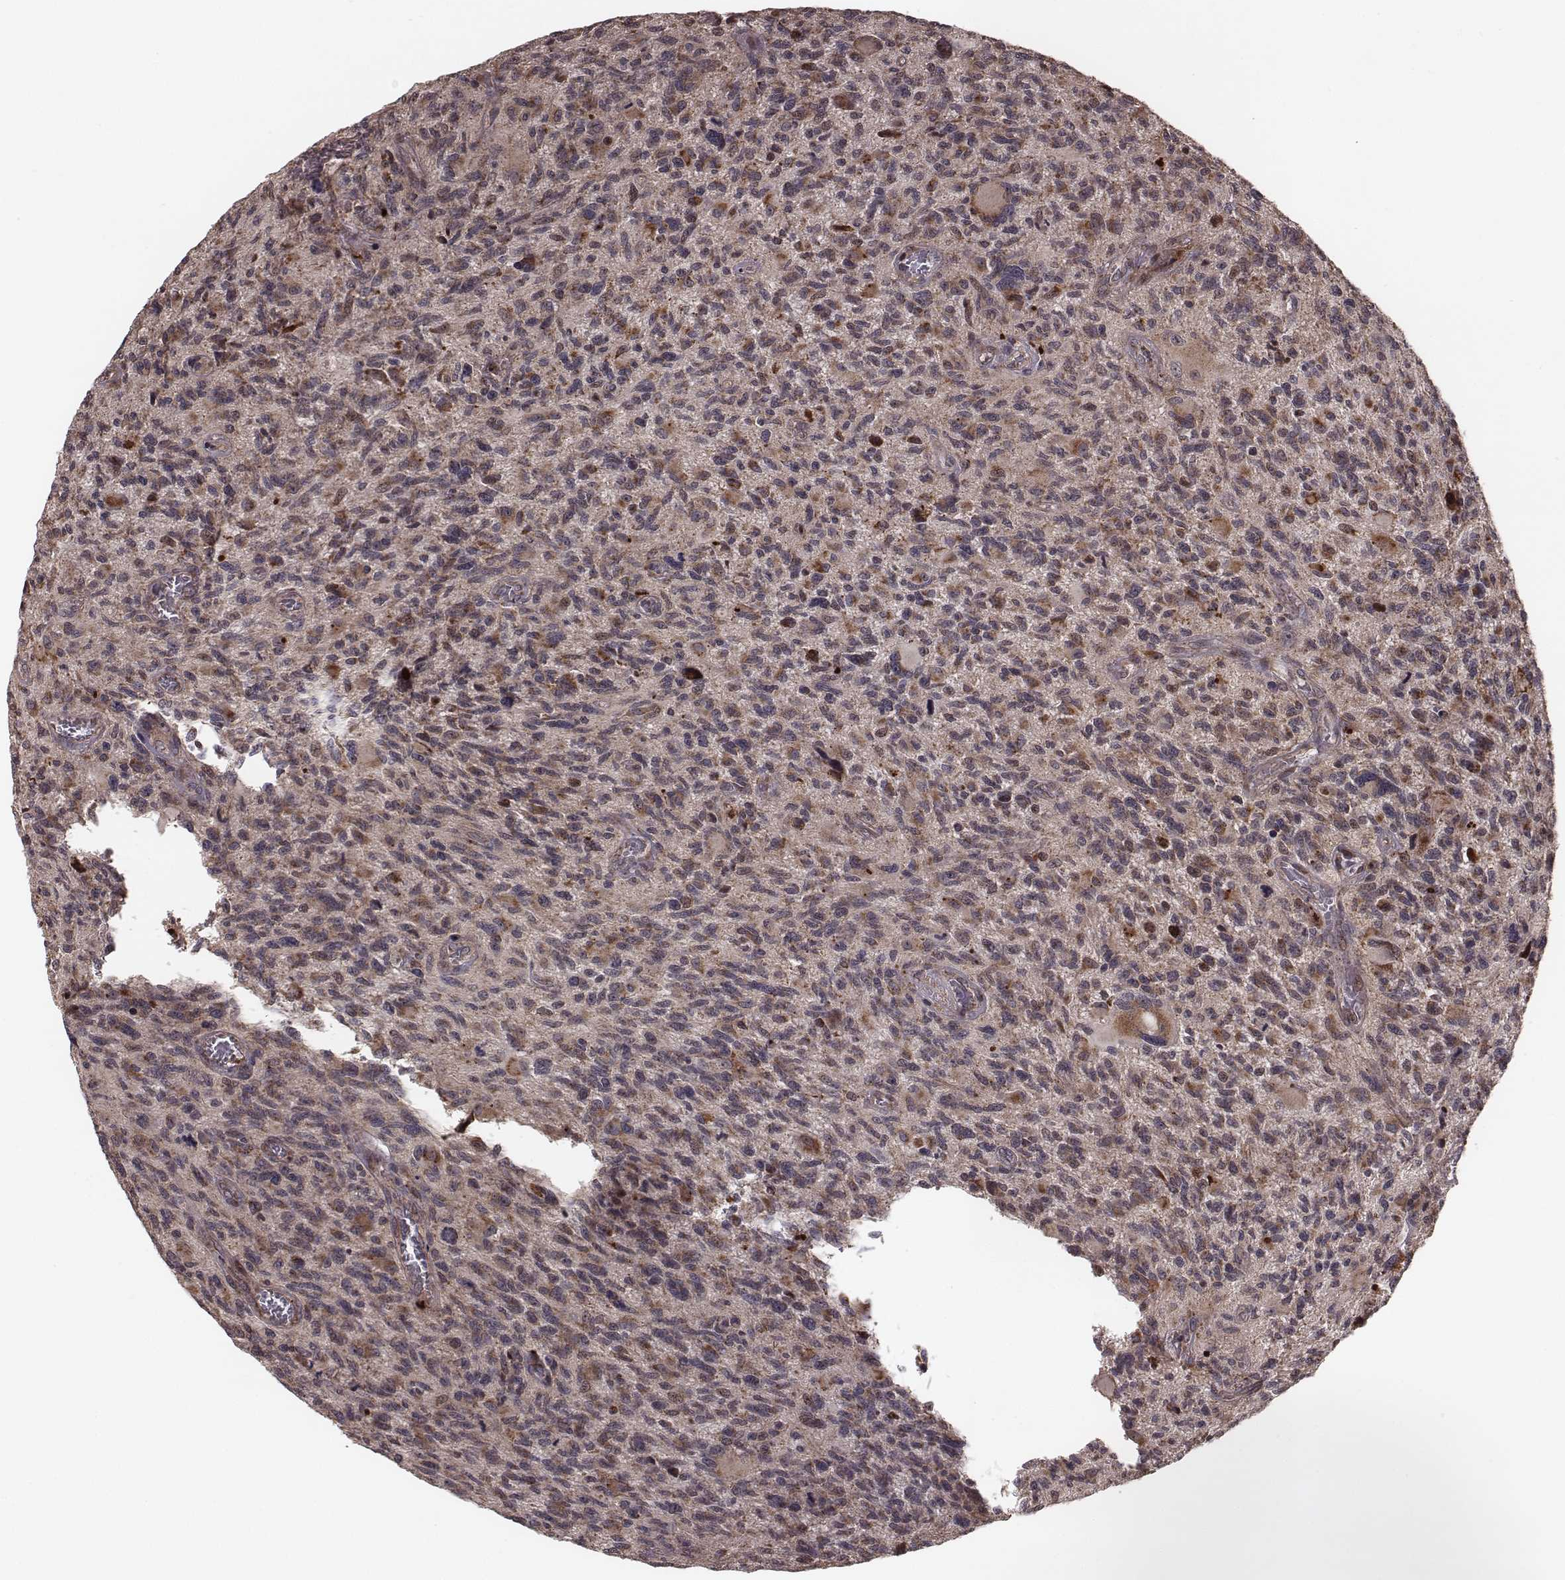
{"staining": {"intensity": "moderate", "quantity": "25%-75%", "location": "cytoplasmic/membranous"}, "tissue": "glioma", "cell_type": "Tumor cells", "image_type": "cancer", "snomed": [{"axis": "morphology", "description": "Glioma, malignant, NOS"}, {"axis": "morphology", "description": "Glioma, malignant, High grade"}, {"axis": "topography", "description": "Brain"}], "caption": "Glioma (malignant) tissue reveals moderate cytoplasmic/membranous expression in approximately 25%-75% of tumor cells", "gene": "ZDHHC21", "patient": {"sex": "female", "age": 71}}